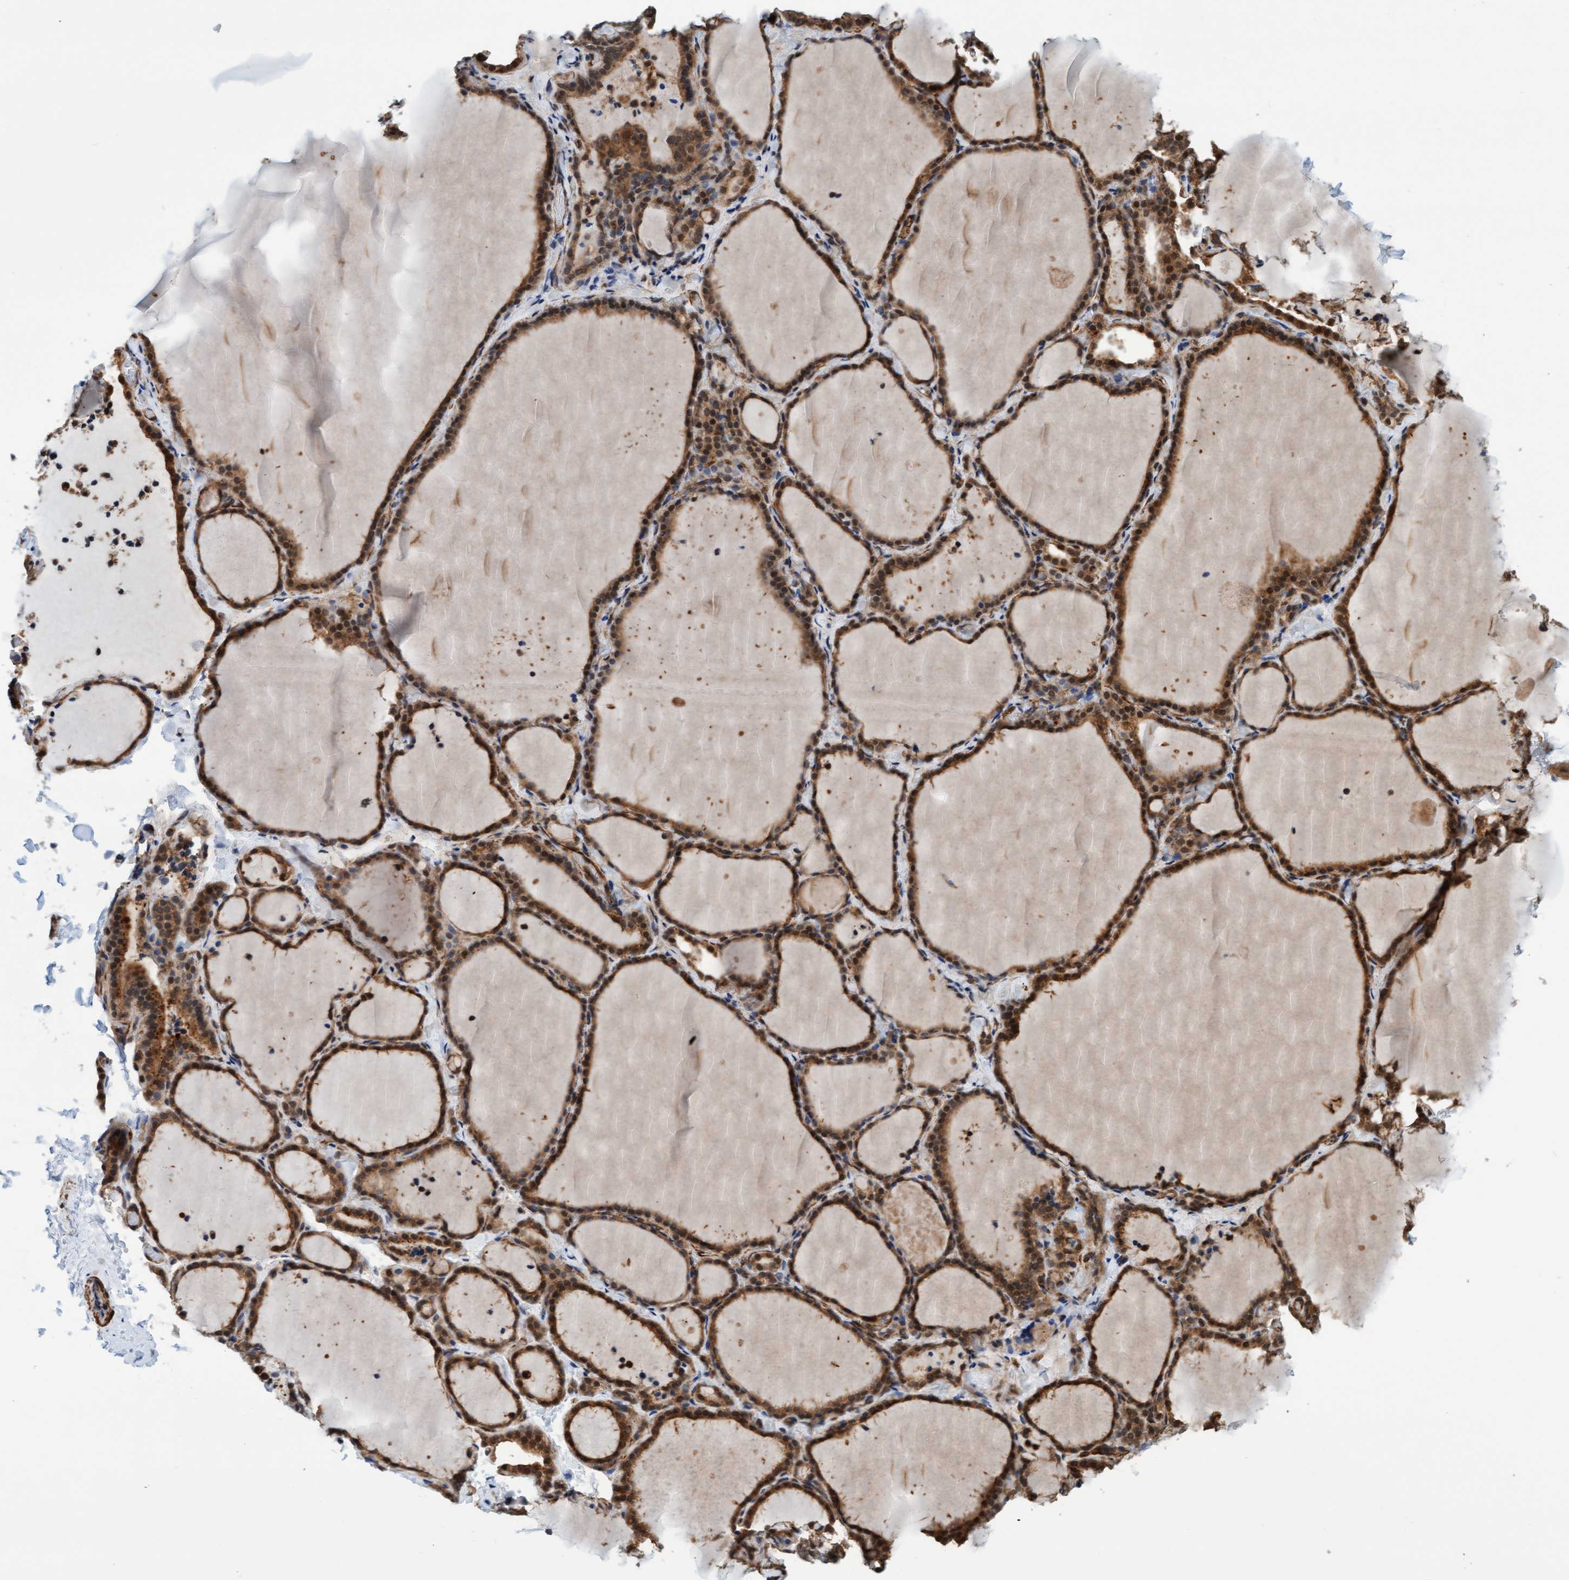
{"staining": {"intensity": "moderate", "quantity": ">75%", "location": "cytoplasmic/membranous,nuclear"}, "tissue": "thyroid gland", "cell_type": "Glandular cells", "image_type": "normal", "snomed": [{"axis": "morphology", "description": "Normal tissue, NOS"}, {"axis": "topography", "description": "Thyroid gland"}], "caption": "A brown stain highlights moderate cytoplasmic/membranous,nuclear expression of a protein in glandular cells of normal human thyroid gland.", "gene": "STXBP4", "patient": {"sex": "female", "age": 22}}